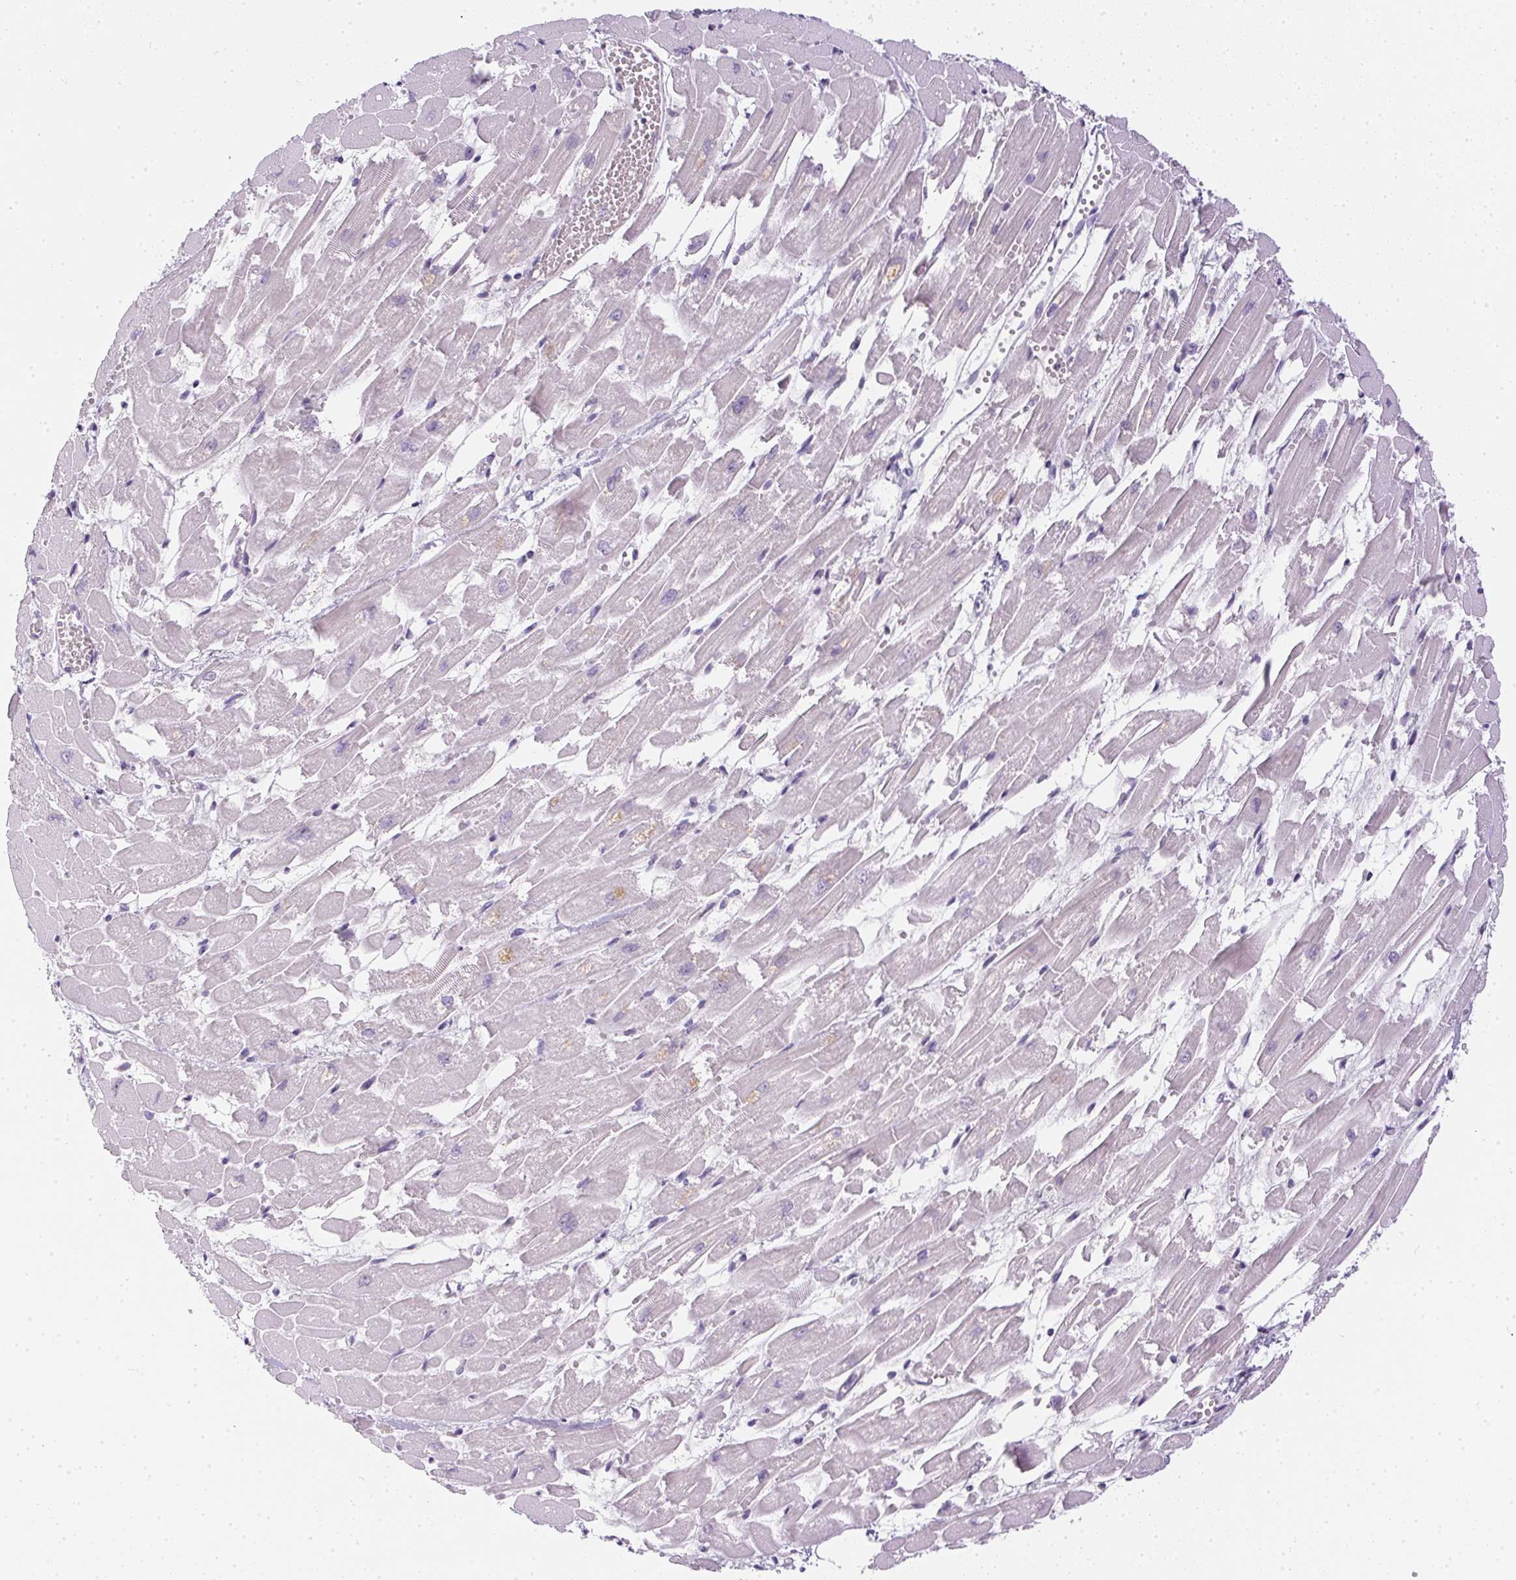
{"staining": {"intensity": "negative", "quantity": "none", "location": "none"}, "tissue": "heart muscle", "cell_type": "Cardiomyocytes", "image_type": "normal", "snomed": [{"axis": "morphology", "description": "Normal tissue, NOS"}, {"axis": "topography", "description": "Heart"}], "caption": "Immunohistochemical staining of benign heart muscle demonstrates no significant positivity in cardiomyocytes.", "gene": "PPY", "patient": {"sex": "female", "age": 52}}